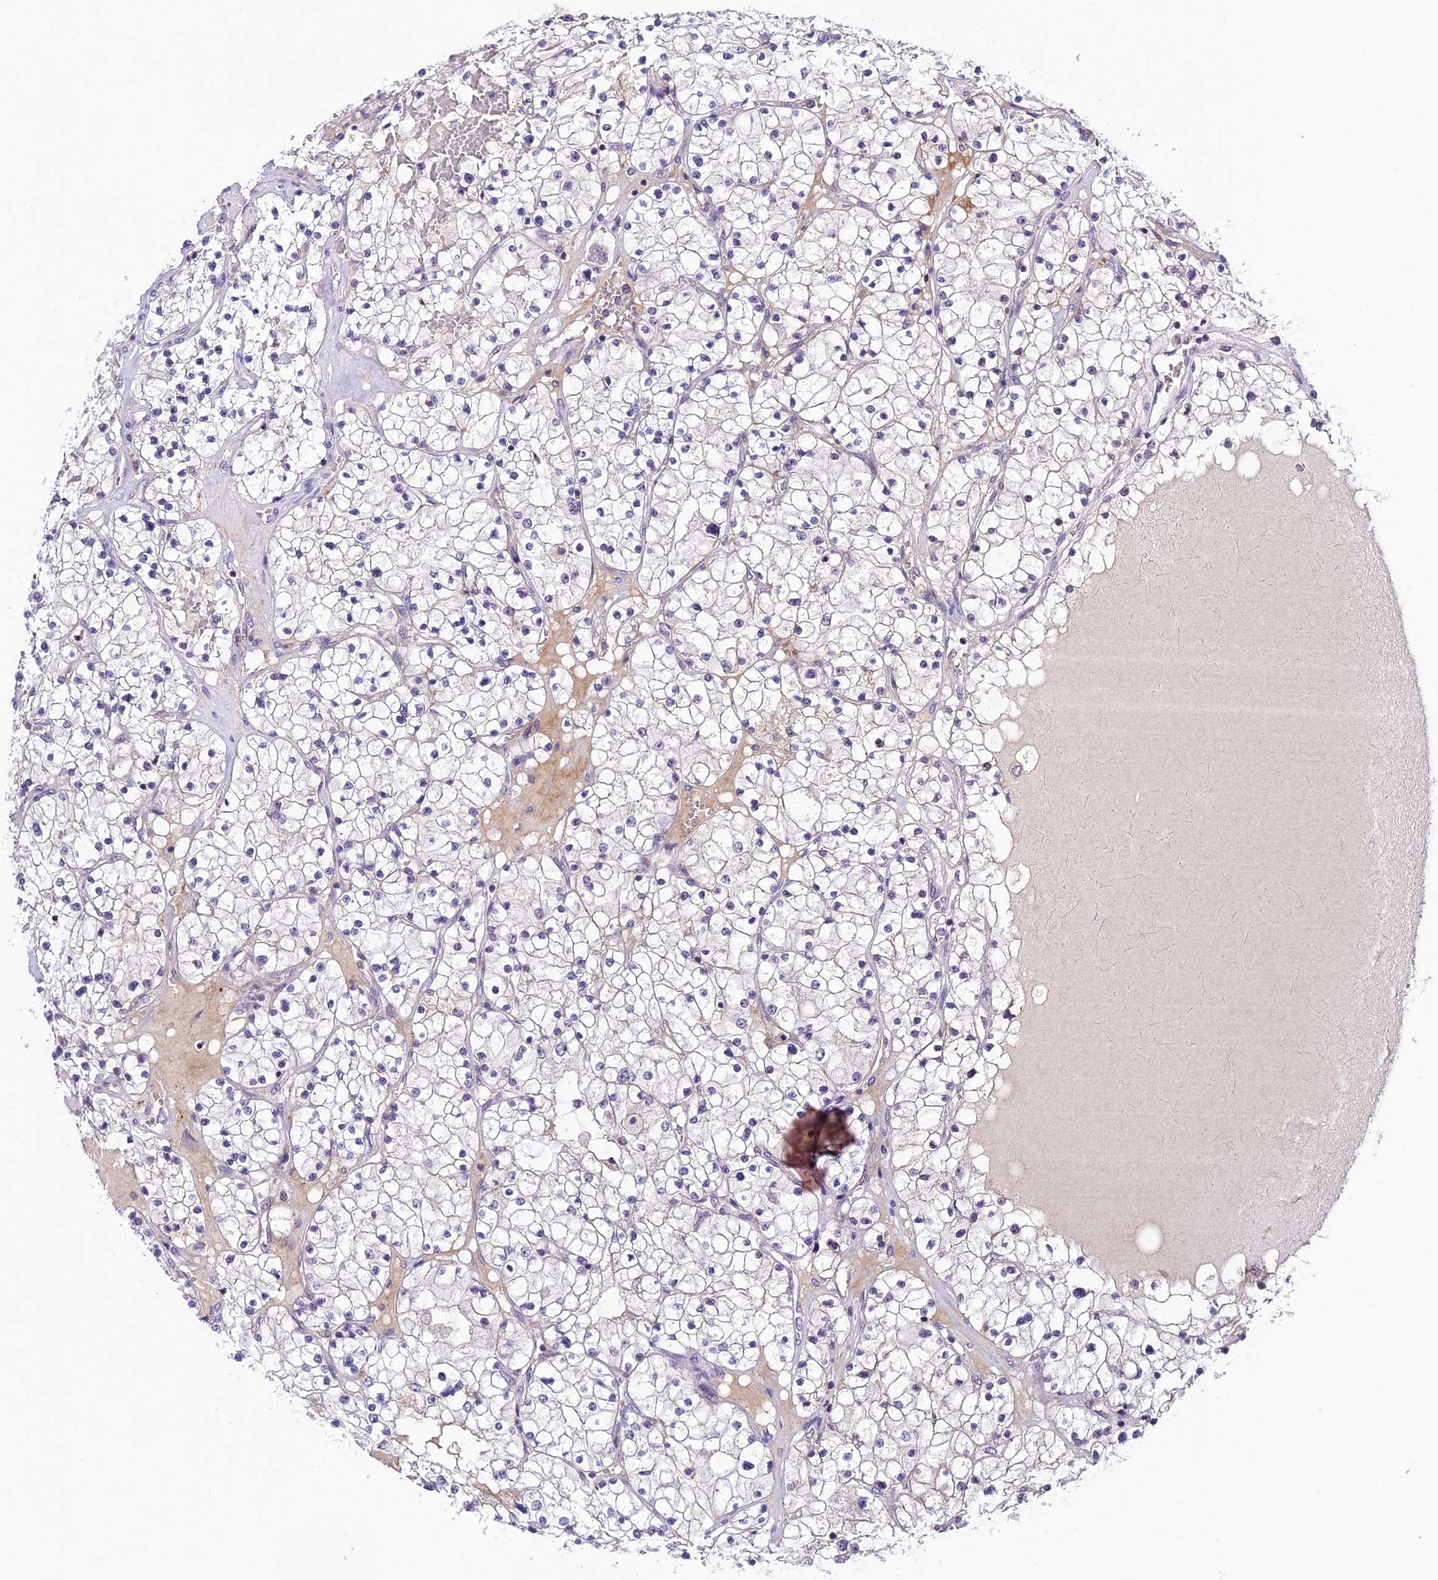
{"staining": {"intensity": "negative", "quantity": "none", "location": "none"}, "tissue": "renal cancer", "cell_type": "Tumor cells", "image_type": "cancer", "snomed": [{"axis": "morphology", "description": "Normal tissue, NOS"}, {"axis": "morphology", "description": "Adenocarcinoma, NOS"}, {"axis": "topography", "description": "Kidney"}], "caption": "An IHC photomicrograph of renal adenocarcinoma is shown. There is no staining in tumor cells of renal adenocarcinoma.", "gene": "SHKBP1", "patient": {"sex": "male", "age": 68}}